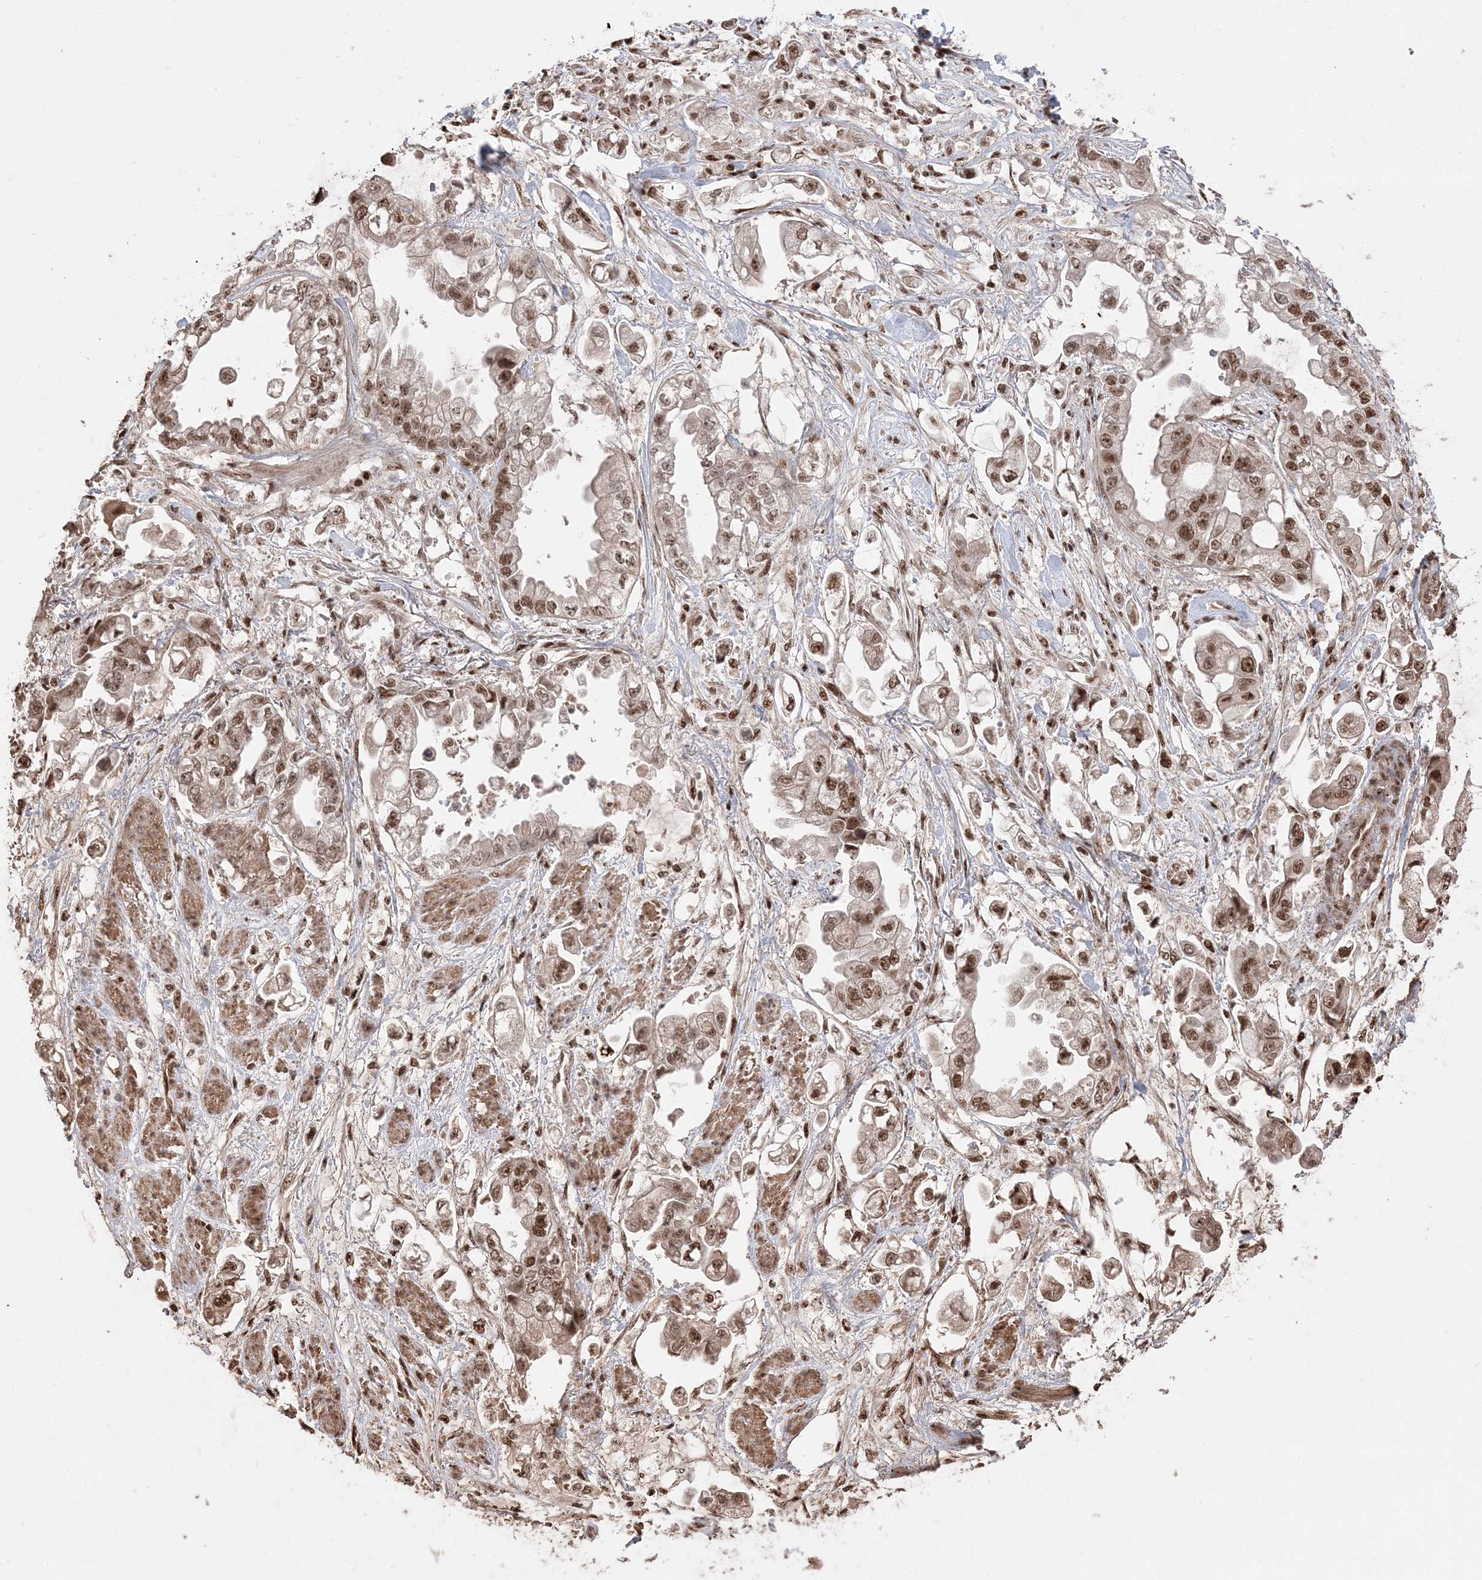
{"staining": {"intensity": "moderate", "quantity": ">75%", "location": "nuclear"}, "tissue": "stomach cancer", "cell_type": "Tumor cells", "image_type": "cancer", "snomed": [{"axis": "morphology", "description": "Adenocarcinoma, NOS"}, {"axis": "topography", "description": "Stomach"}], "caption": "Immunohistochemical staining of human stomach adenocarcinoma displays medium levels of moderate nuclear positivity in about >75% of tumor cells.", "gene": "RBM17", "patient": {"sex": "male", "age": 62}}